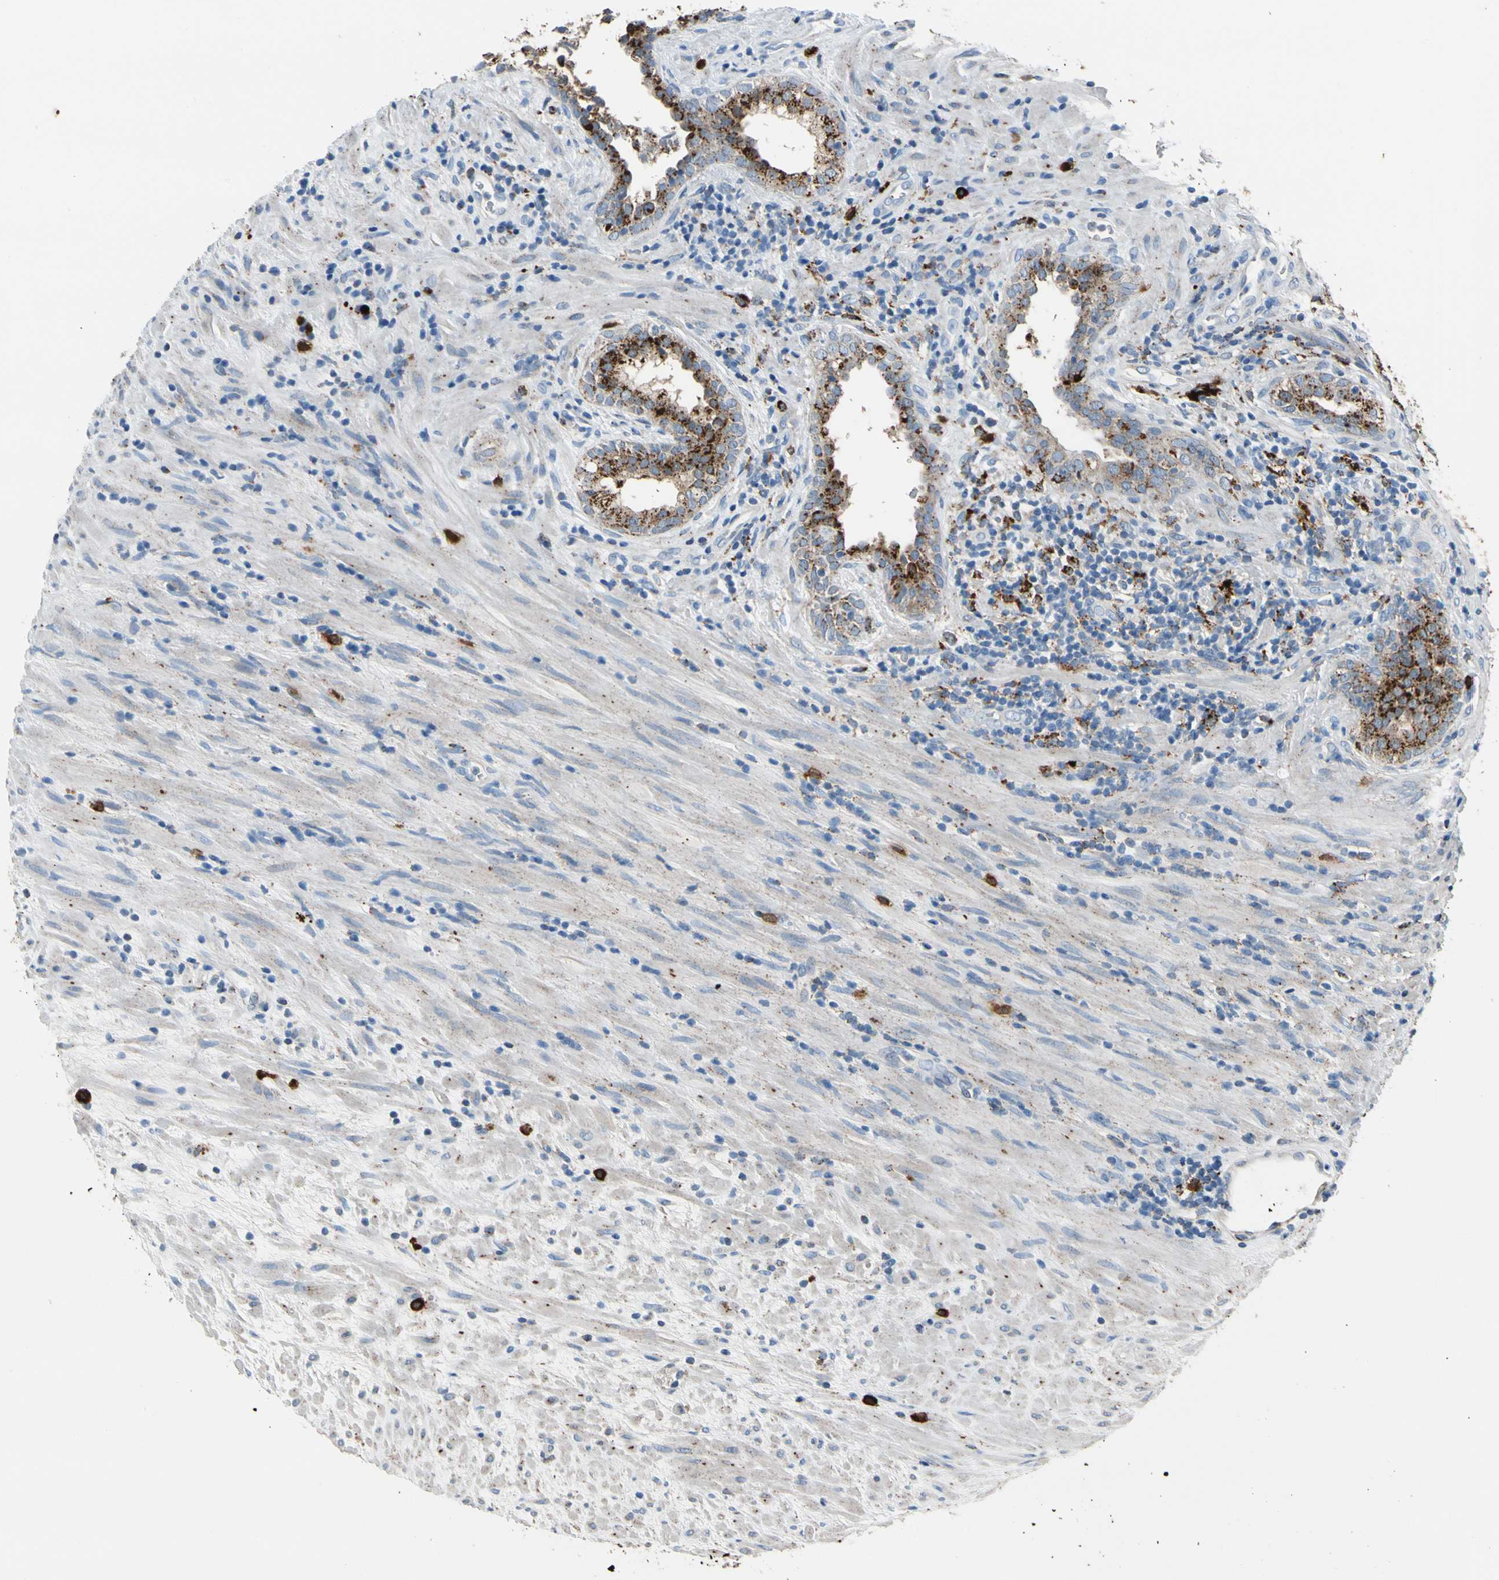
{"staining": {"intensity": "strong", "quantity": "25%-75%", "location": "cytoplasmic/membranous"}, "tissue": "prostate", "cell_type": "Glandular cells", "image_type": "normal", "snomed": [{"axis": "morphology", "description": "Normal tissue, NOS"}, {"axis": "topography", "description": "Prostate"}], "caption": "Glandular cells reveal high levels of strong cytoplasmic/membranous expression in about 25%-75% of cells in benign prostate. The protein is stained brown, and the nuclei are stained in blue (DAB IHC with brightfield microscopy, high magnification).", "gene": "GM2A", "patient": {"sex": "male", "age": 76}}